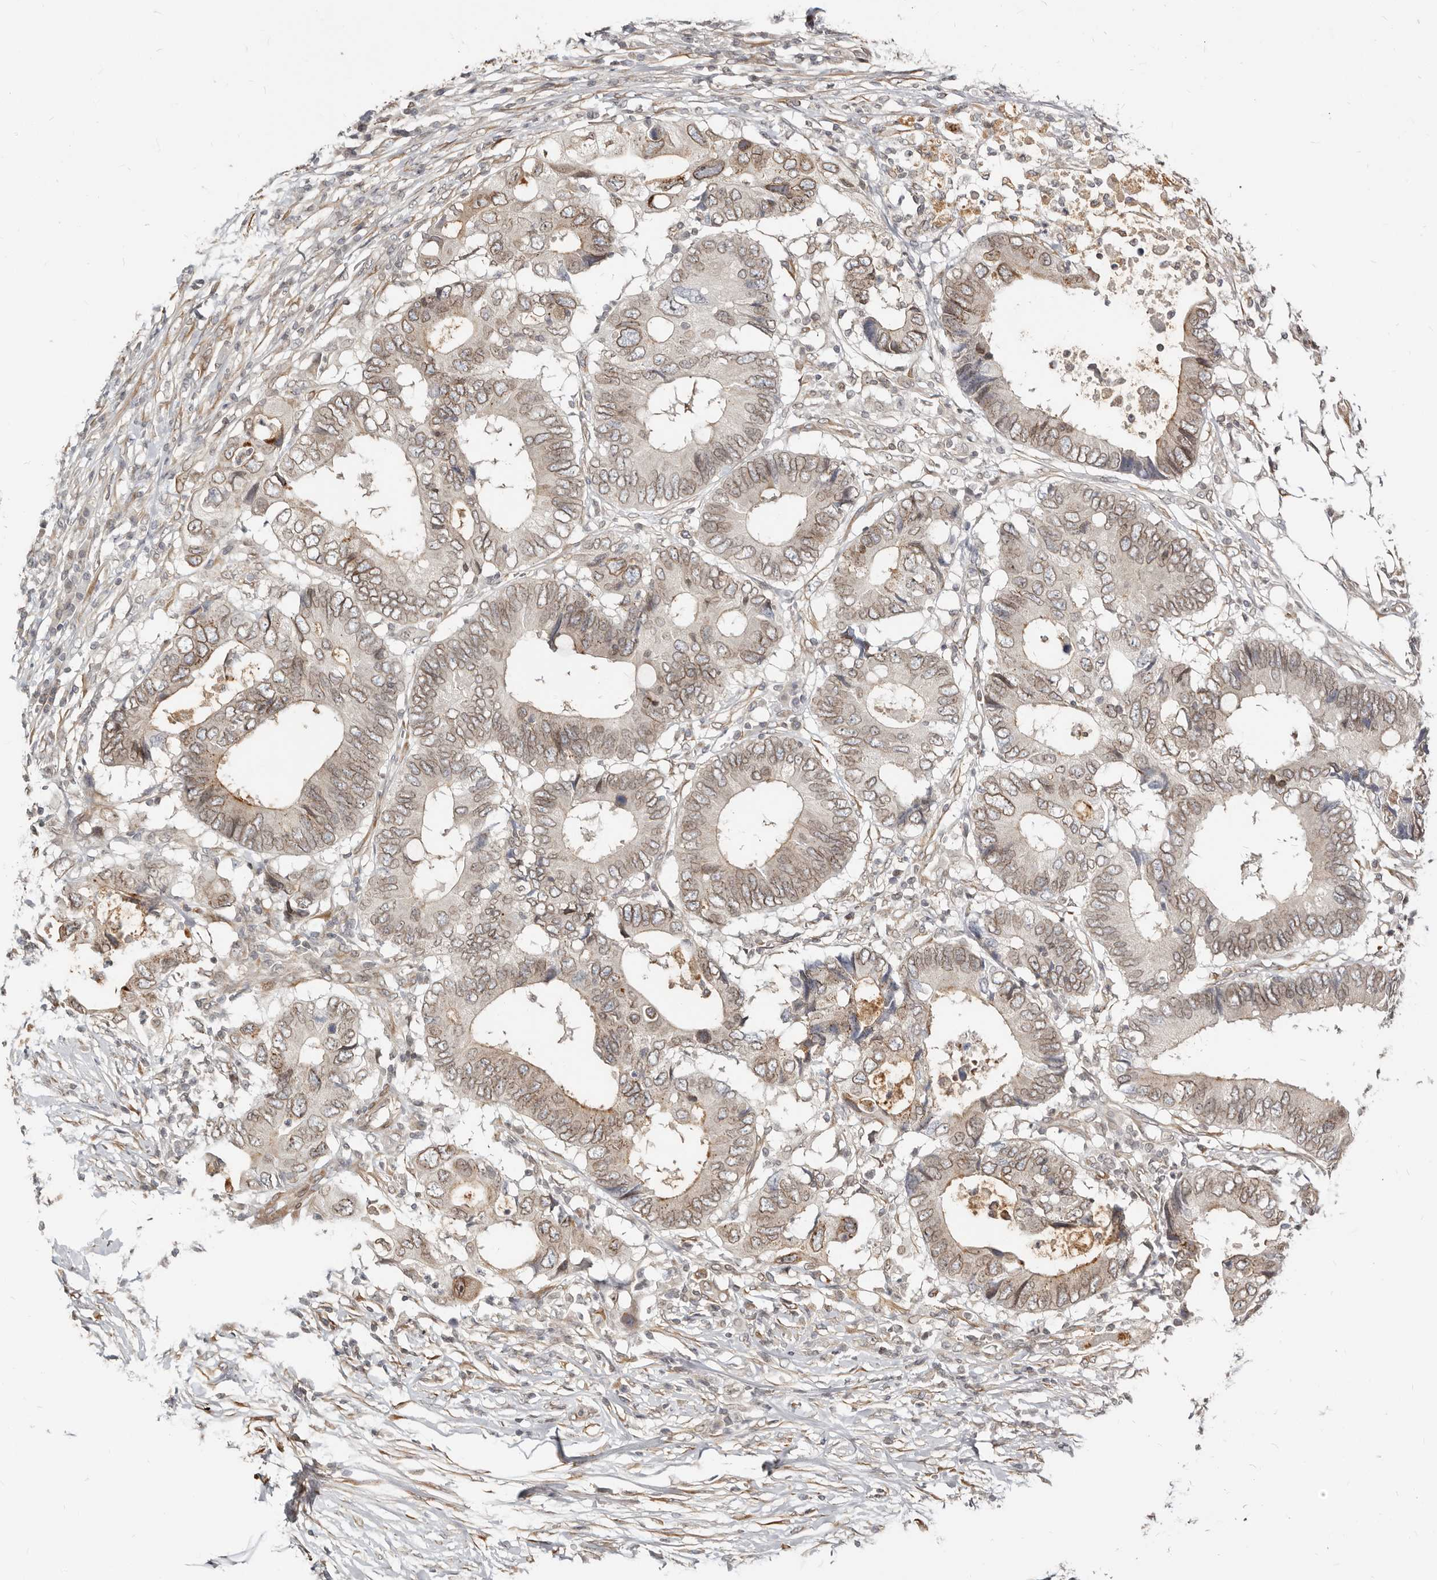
{"staining": {"intensity": "weak", "quantity": "<25%", "location": "cytoplasmic/membranous,nuclear"}, "tissue": "colorectal cancer", "cell_type": "Tumor cells", "image_type": "cancer", "snomed": [{"axis": "morphology", "description": "Adenocarcinoma, NOS"}, {"axis": "topography", "description": "Colon"}], "caption": "Immunohistochemistry (IHC) of adenocarcinoma (colorectal) reveals no staining in tumor cells.", "gene": "NUP153", "patient": {"sex": "male", "age": 71}}